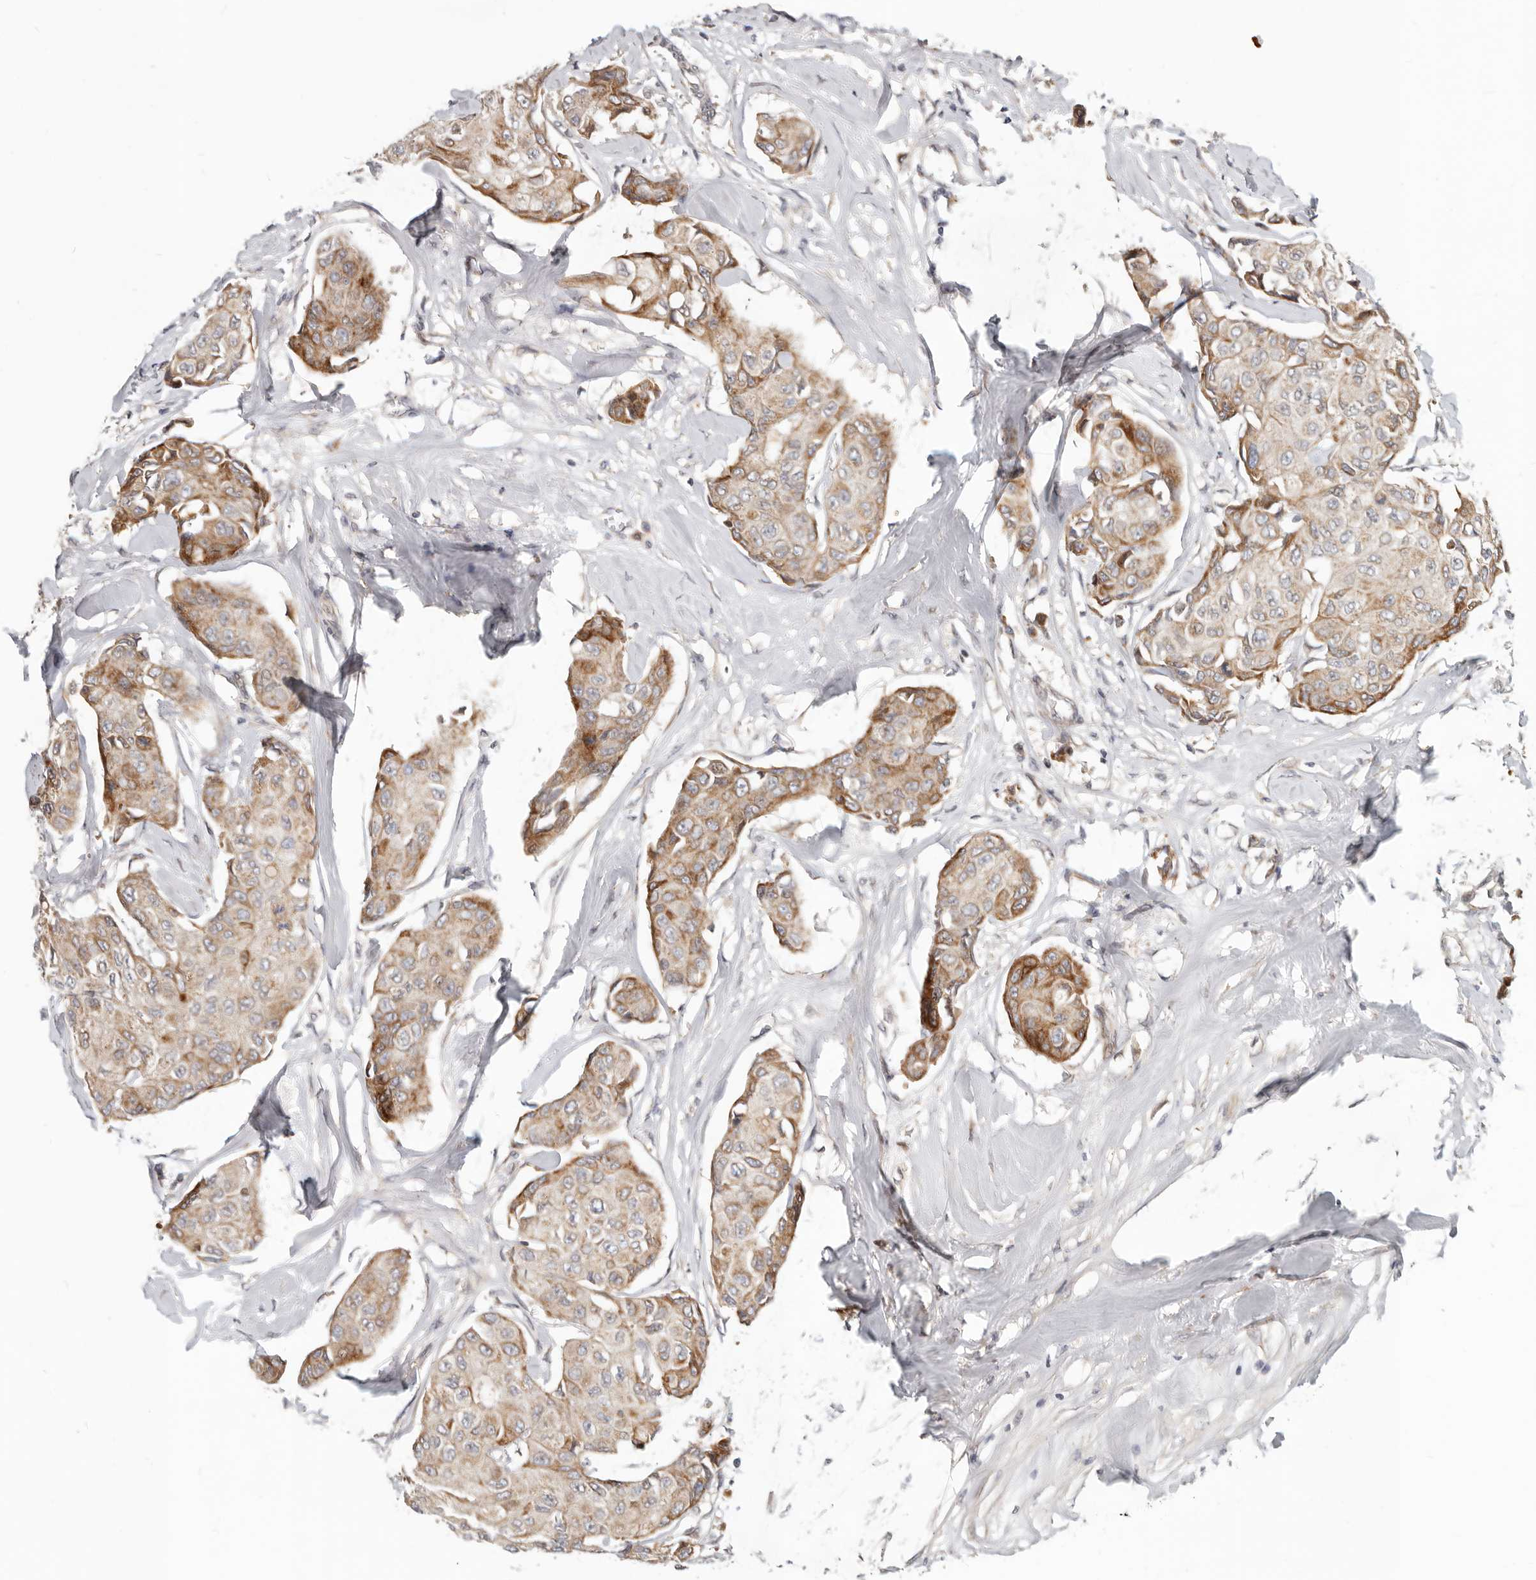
{"staining": {"intensity": "moderate", "quantity": ">75%", "location": "cytoplasmic/membranous"}, "tissue": "breast cancer", "cell_type": "Tumor cells", "image_type": "cancer", "snomed": [{"axis": "morphology", "description": "Duct carcinoma"}, {"axis": "topography", "description": "Breast"}], "caption": "A medium amount of moderate cytoplasmic/membranous expression is appreciated in about >75% of tumor cells in invasive ductal carcinoma (breast) tissue.", "gene": "NPY4R", "patient": {"sex": "female", "age": 80}}